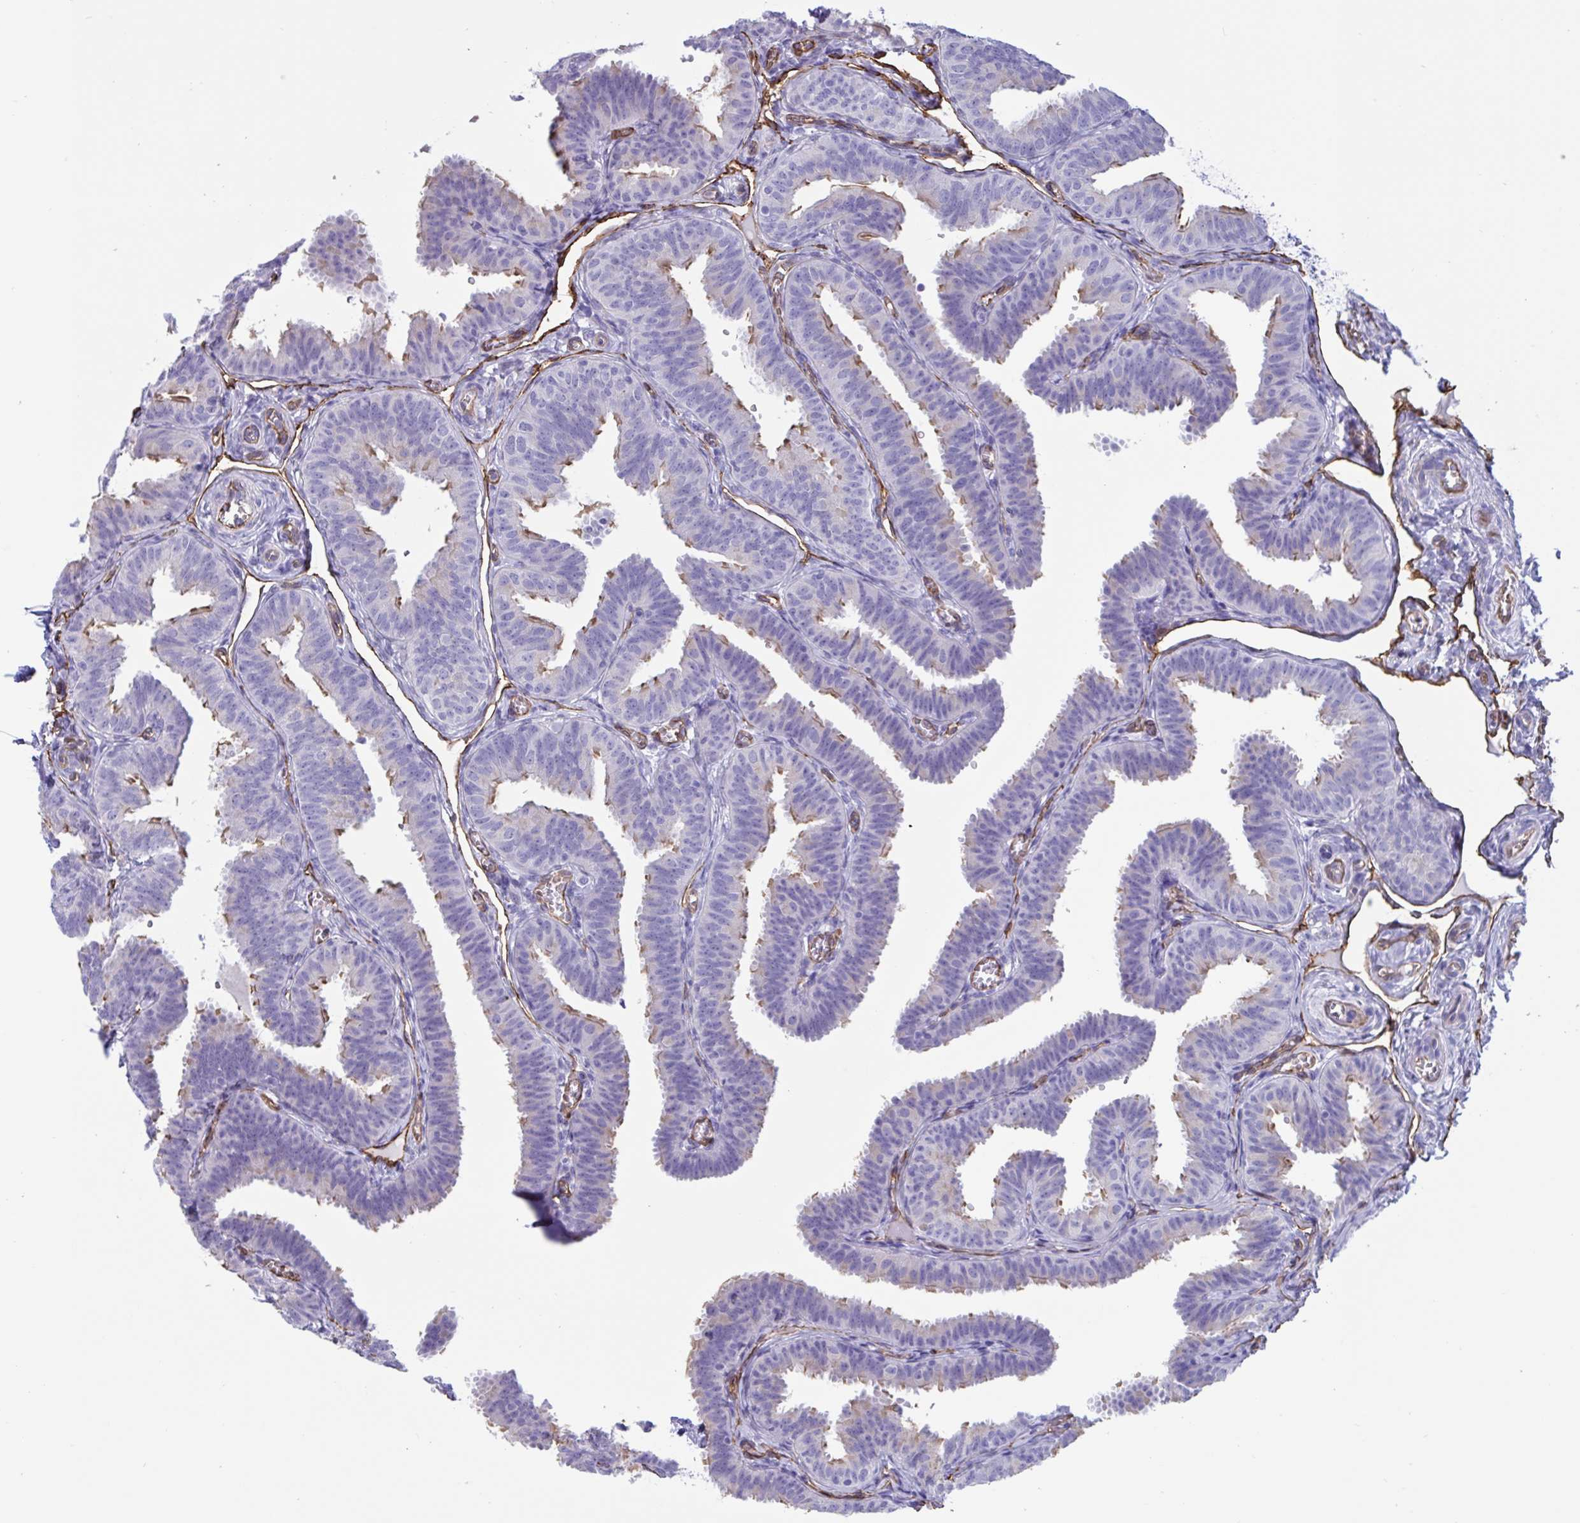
{"staining": {"intensity": "moderate", "quantity": "25%-75%", "location": "cytoplasmic/membranous"}, "tissue": "fallopian tube", "cell_type": "Glandular cells", "image_type": "normal", "snomed": [{"axis": "morphology", "description": "Normal tissue, NOS"}, {"axis": "topography", "description": "Fallopian tube"}], "caption": "Immunohistochemistry (IHC) (DAB (3,3'-diaminobenzidine)) staining of normal fallopian tube reveals moderate cytoplasmic/membranous protein expression in approximately 25%-75% of glandular cells. (DAB = brown stain, brightfield microscopy at high magnification).", "gene": "RPL22L1", "patient": {"sex": "female", "age": 25}}